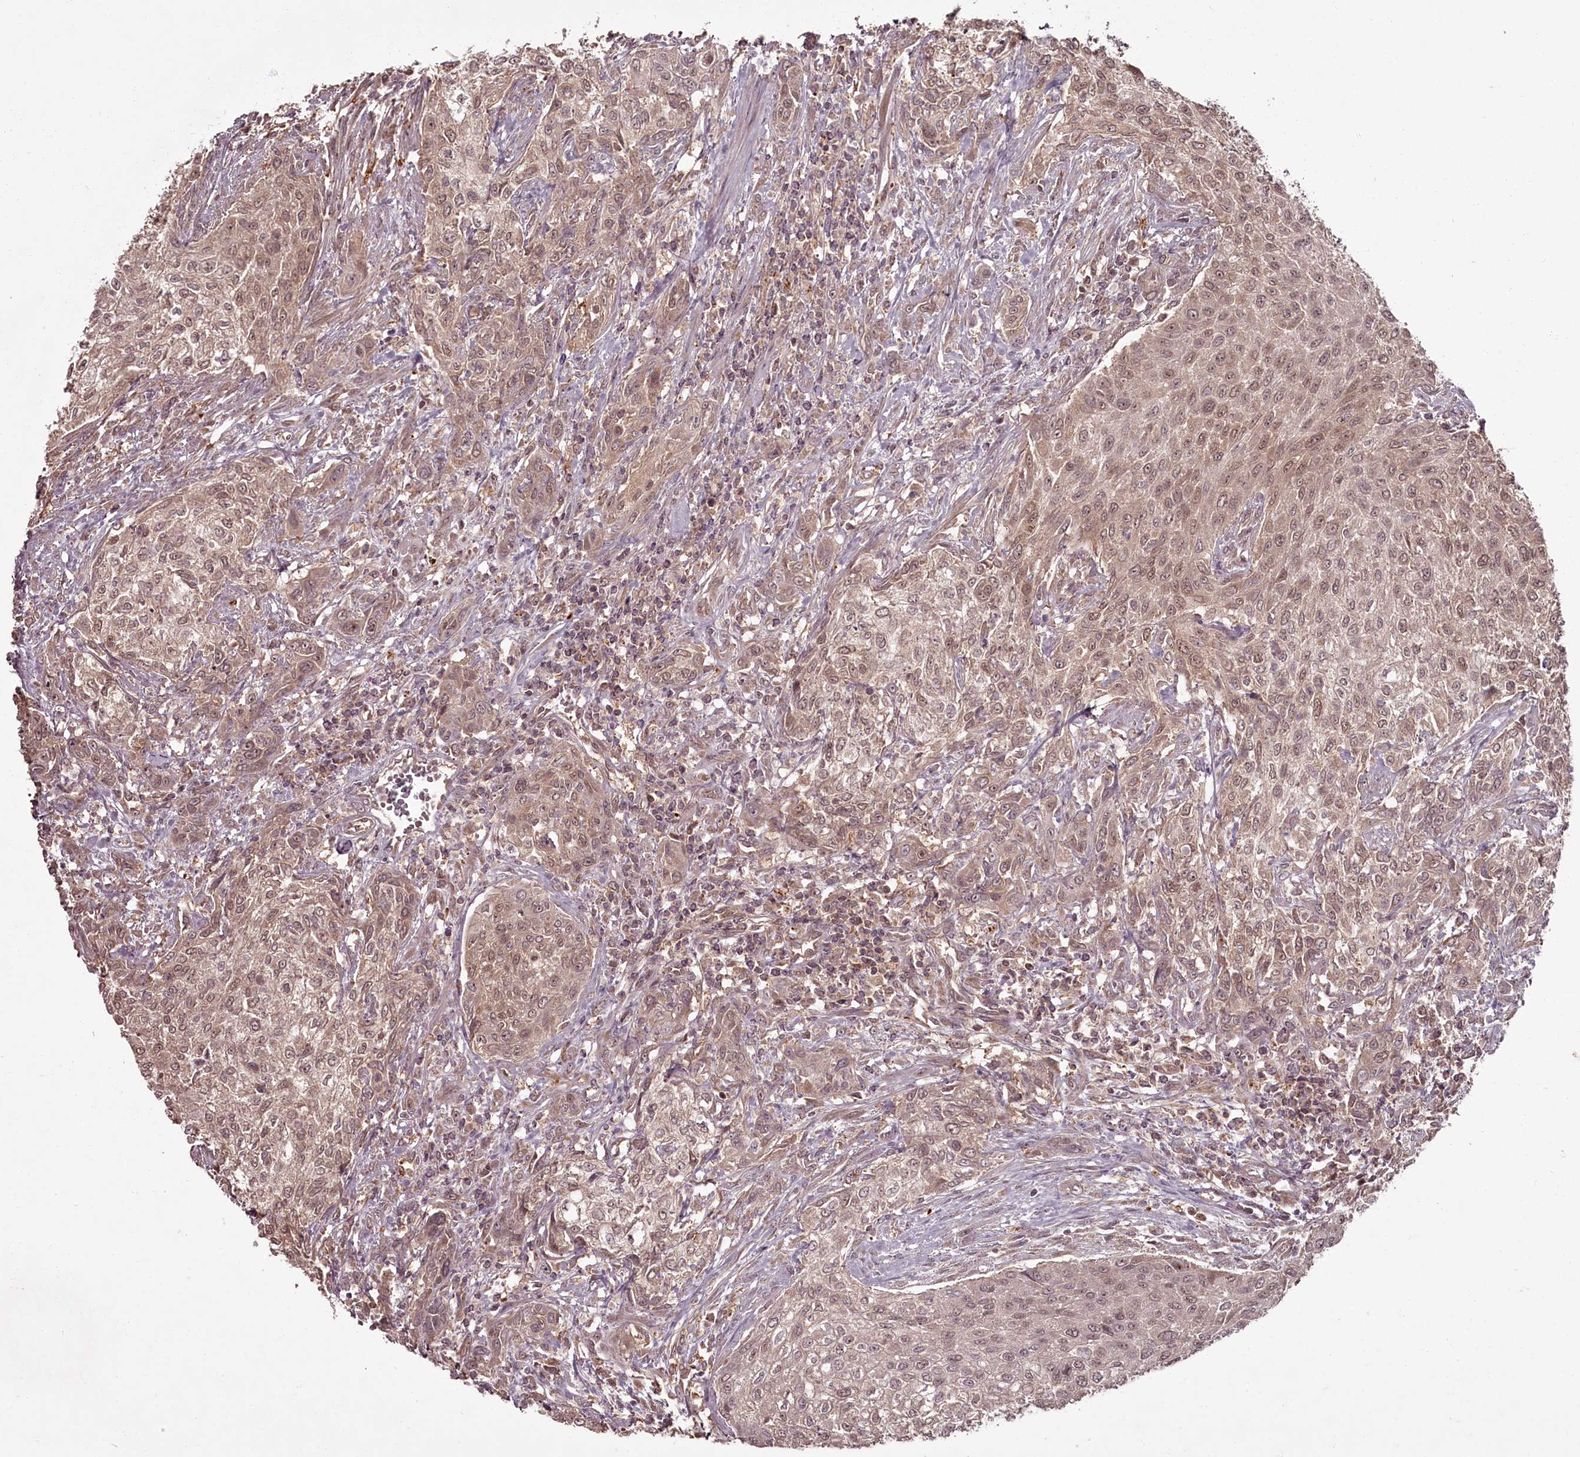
{"staining": {"intensity": "weak", "quantity": ">75%", "location": "cytoplasmic/membranous,nuclear"}, "tissue": "urothelial cancer", "cell_type": "Tumor cells", "image_type": "cancer", "snomed": [{"axis": "morphology", "description": "Normal tissue, NOS"}, {"axis": "morphology", "description": "Urothelial carcinoma, NOS"}, {"axis": "topography", "description": "Urinary bladder"}, {"axis": "topography", "description": "Peripheral nerve tissue"}], "caption": "Immunohistochemical staining of human urothelial cancer displays low levels of weak cytoplasmic/membranous and nuclear expression in about >75% of tumor cells.", "gene": "PCBP2", "patient": {"sex": "male", "age": 35}}